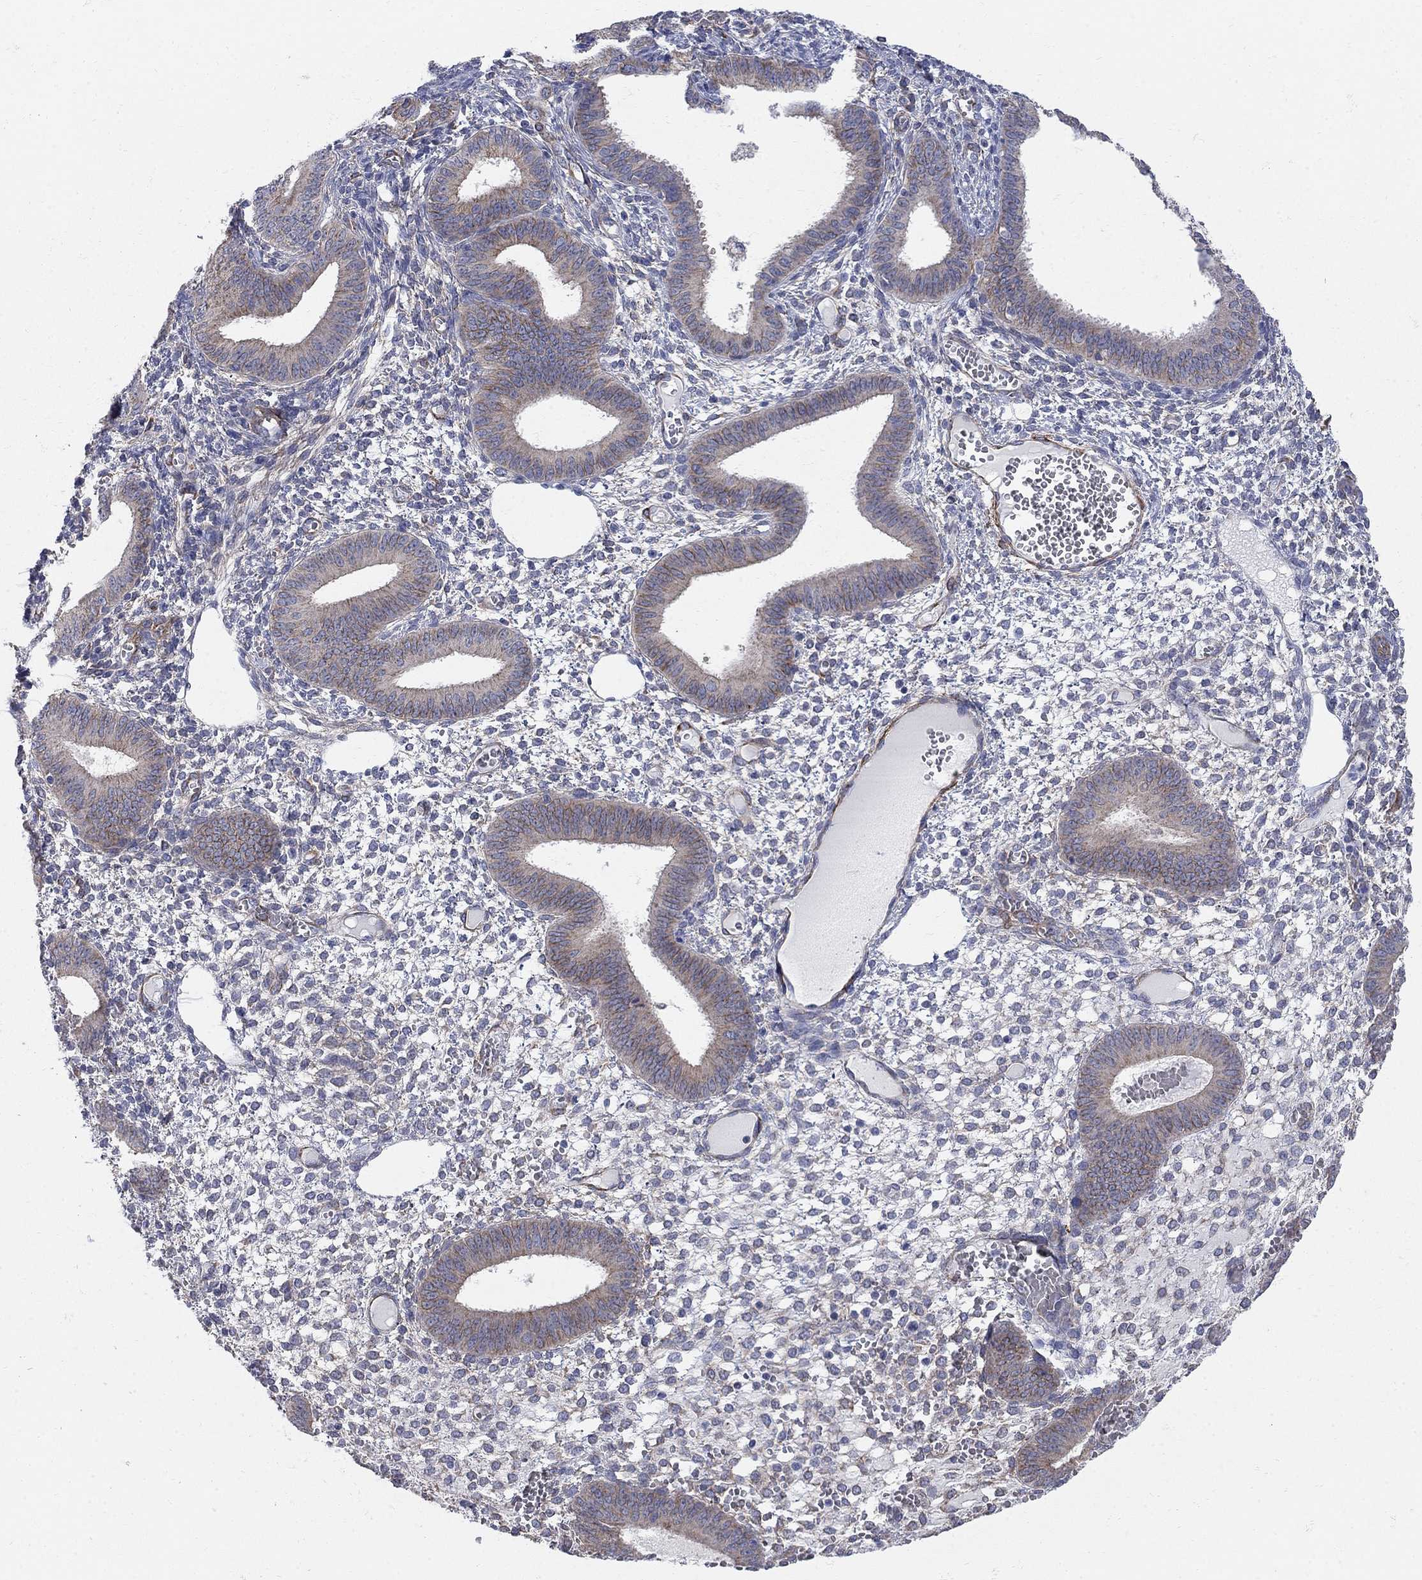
{"staining": {"intensity": "negative", "quantity": "none", "location": "none"}, "tissue": "endometrium", "cell_type": "Cells in endometrial stroma", "image_type": "normal", "snomed": [{"axis": "morphology", "description": "Normal tissue, NOS"}, {"axis": "topography", "description": "Endometrium"}], "caption": "Normal endometrium was stained to show a protein in brown. There is no significant expression in cells in endometrial stroma. (Brightfield microscopy of DAB (3,3'-diaminobenzidine) IHC at high magnification).", "gene": "SEPTIN8", "patient": {"sex": "female", "age": 42}}